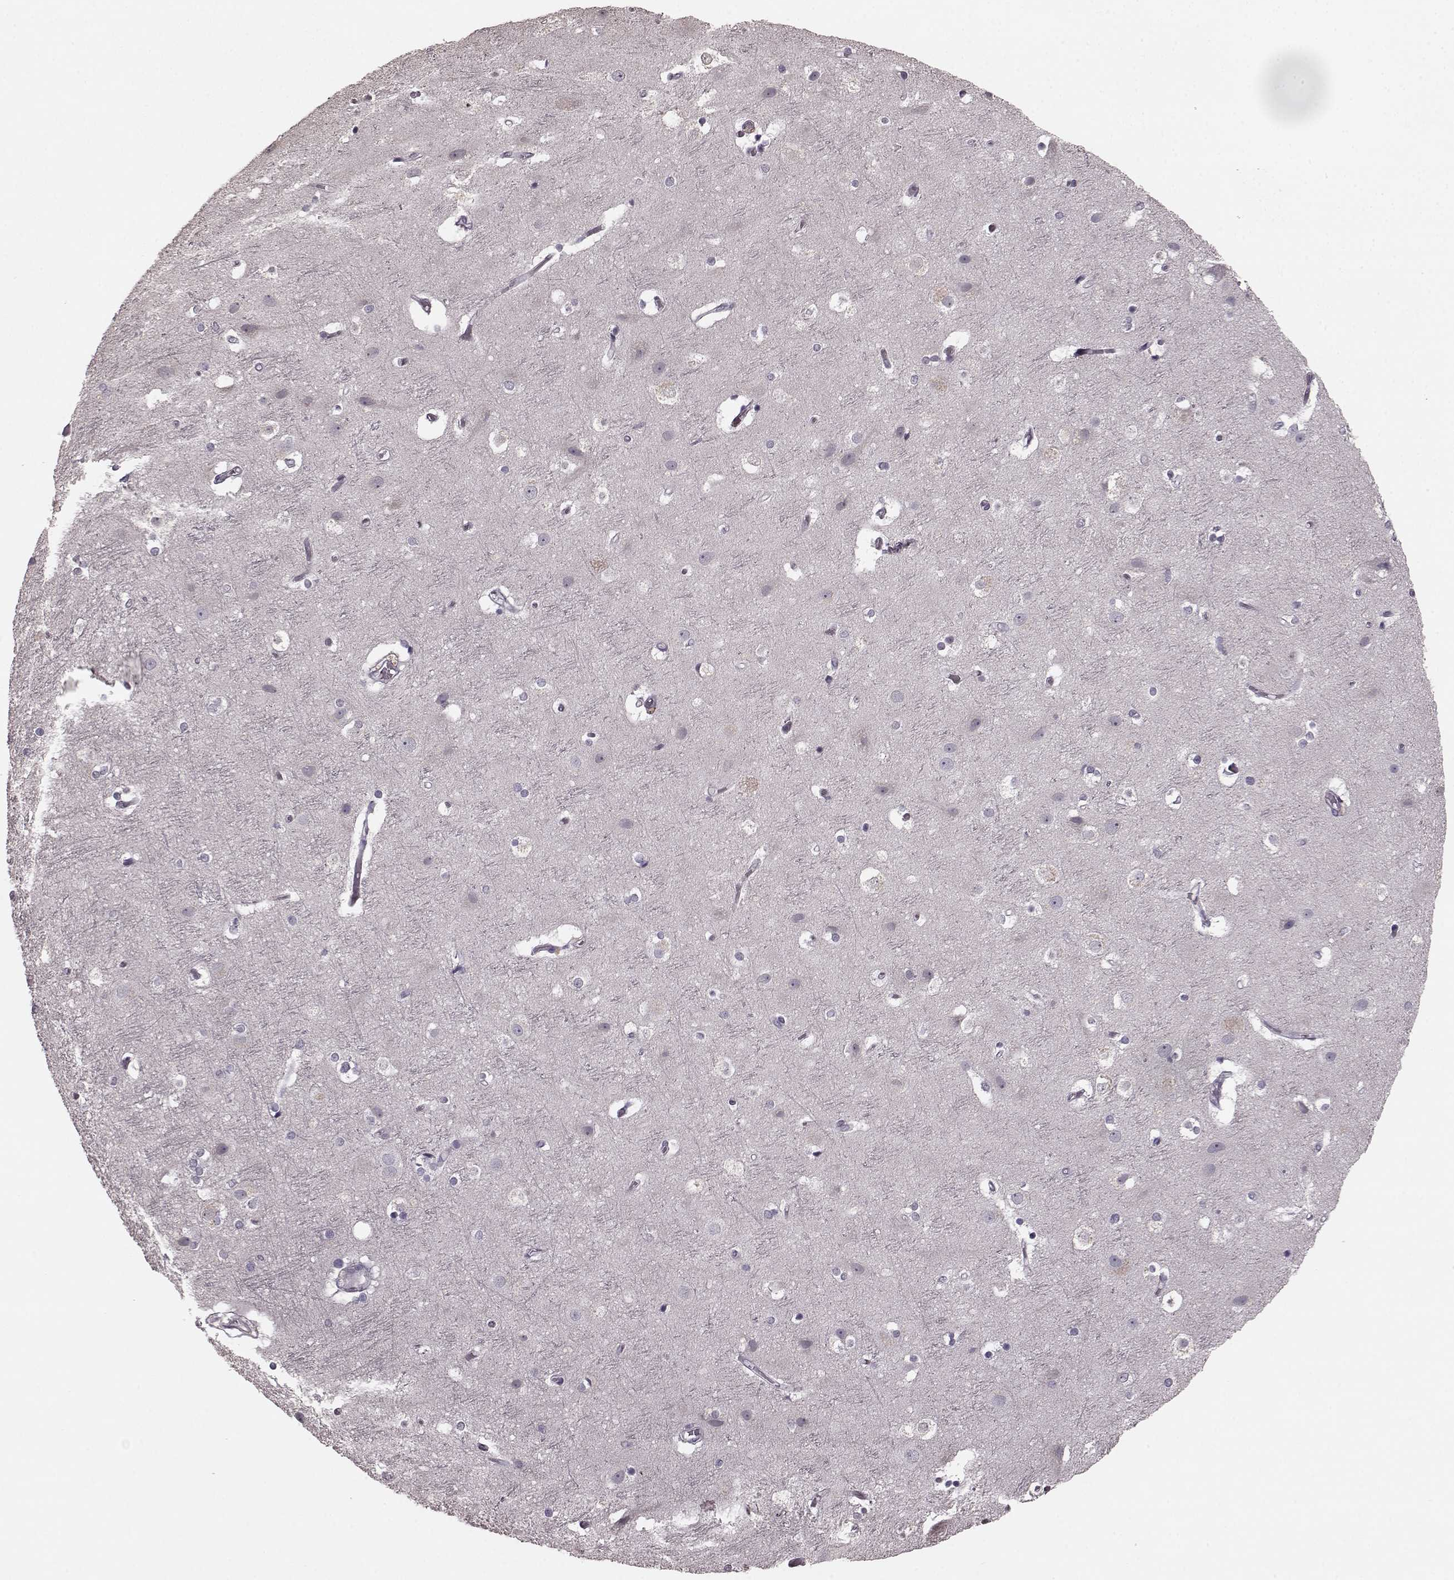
{"staining": {"intensity": "negative", "quantity": "none", "location": "none"}, "tissue": "cerebral cortex", "cell_type": "Endothelial cells", "image_type": "normal", "snomed": [{"axis": "morphology", "description": "Normal tissue, NOS"}, {"axis": "topography", "description": "Cerebral cortex"}], "caption": "An IHC image of benign cerebral cortex is shown. There is no staining in endothelial cells of cerebral cortex. Nuclei are stained in blue.", "gene": "CD28", "patient": {"sex": "female", "age": 52}}